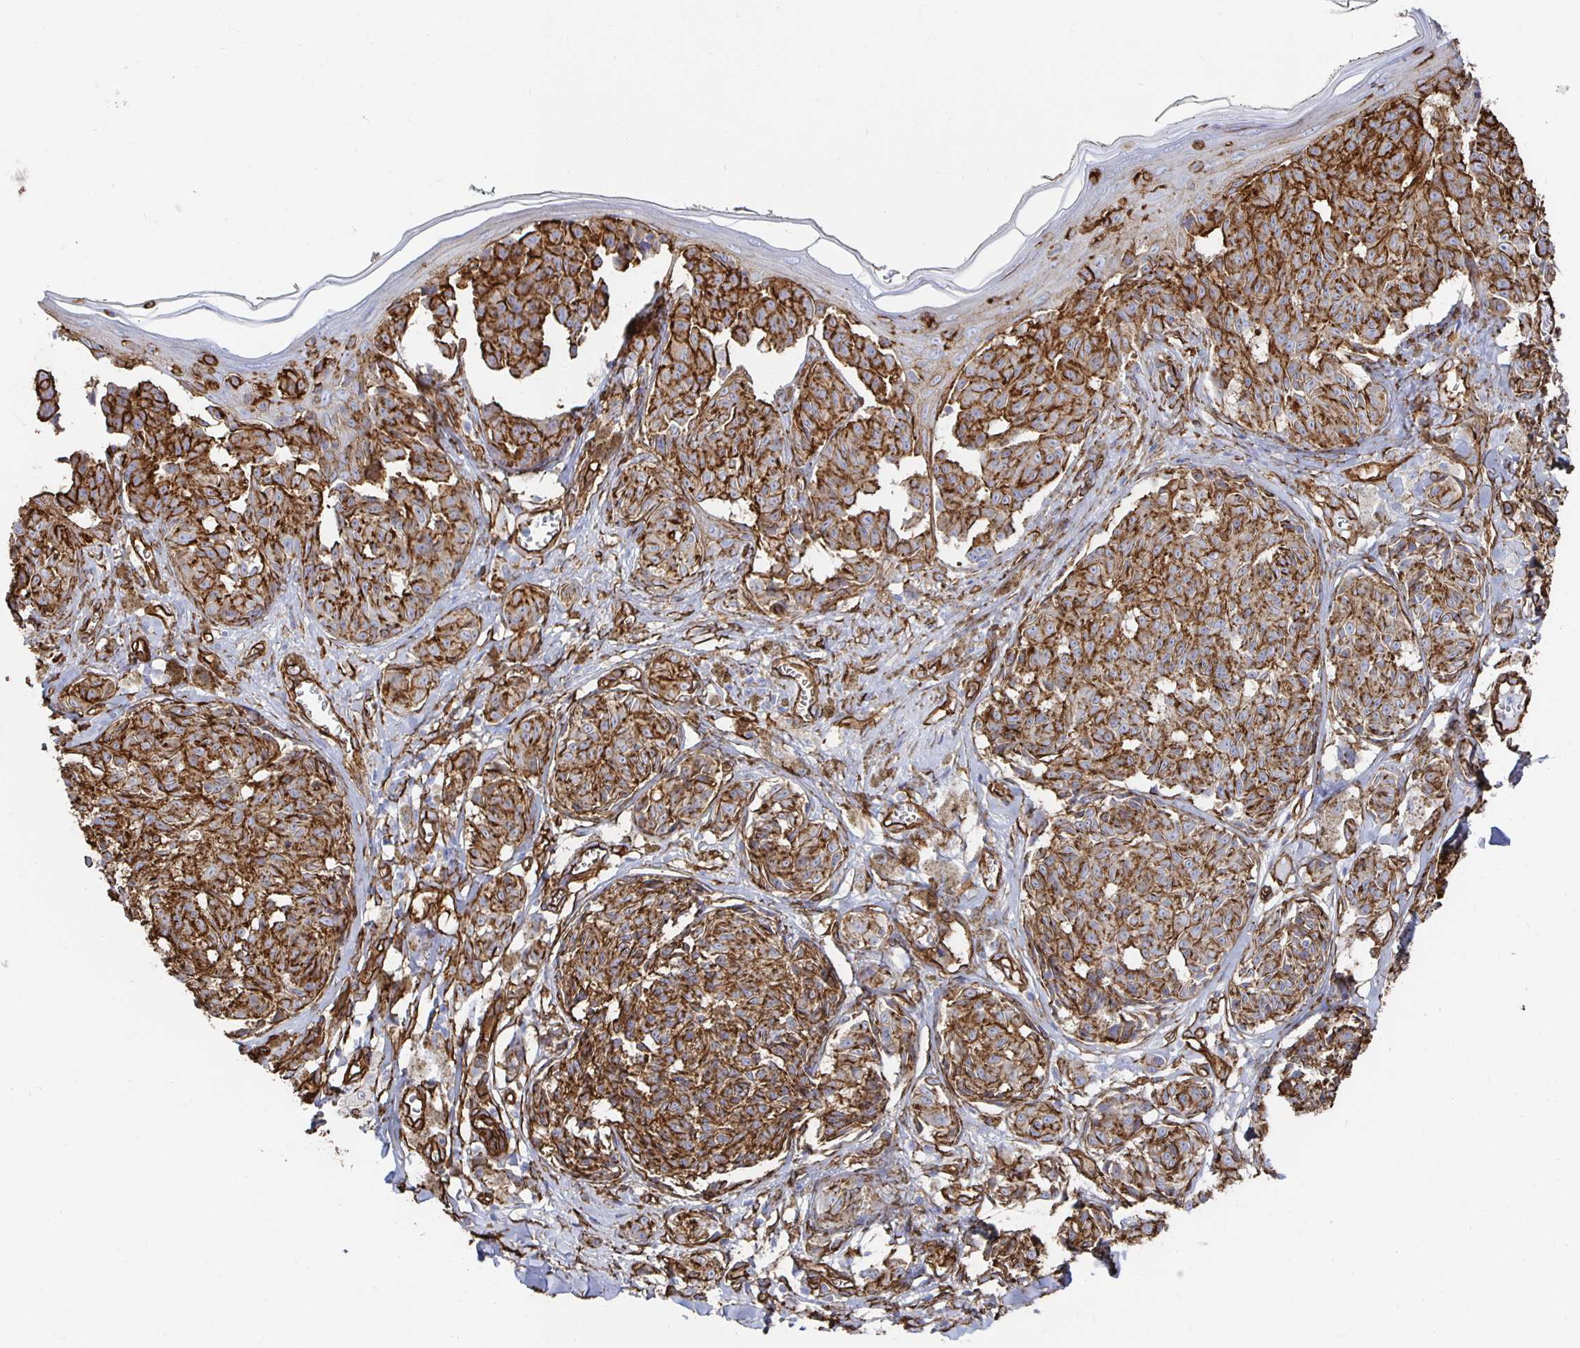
{"staining": {"intensity": "strong", "quantity": ">75%", "location": "cytoplasmic/membranous"}, "tissue": "melanoma", "cell_type": "Tumor cells", "image_type": "cancer", "snomed": [{"axis": "morphology", "description": "Malignant melanoma, NOS"}, {"axis": "topography", "description": "Skin"}], "caption": "Protein expression analysis of human malignant melanoma reveals strong cytoplasmic/membranous expression in about >75% of tumor cells.", "gene": "VIPR2", "patient": {"sex": "female", "age": 43}}